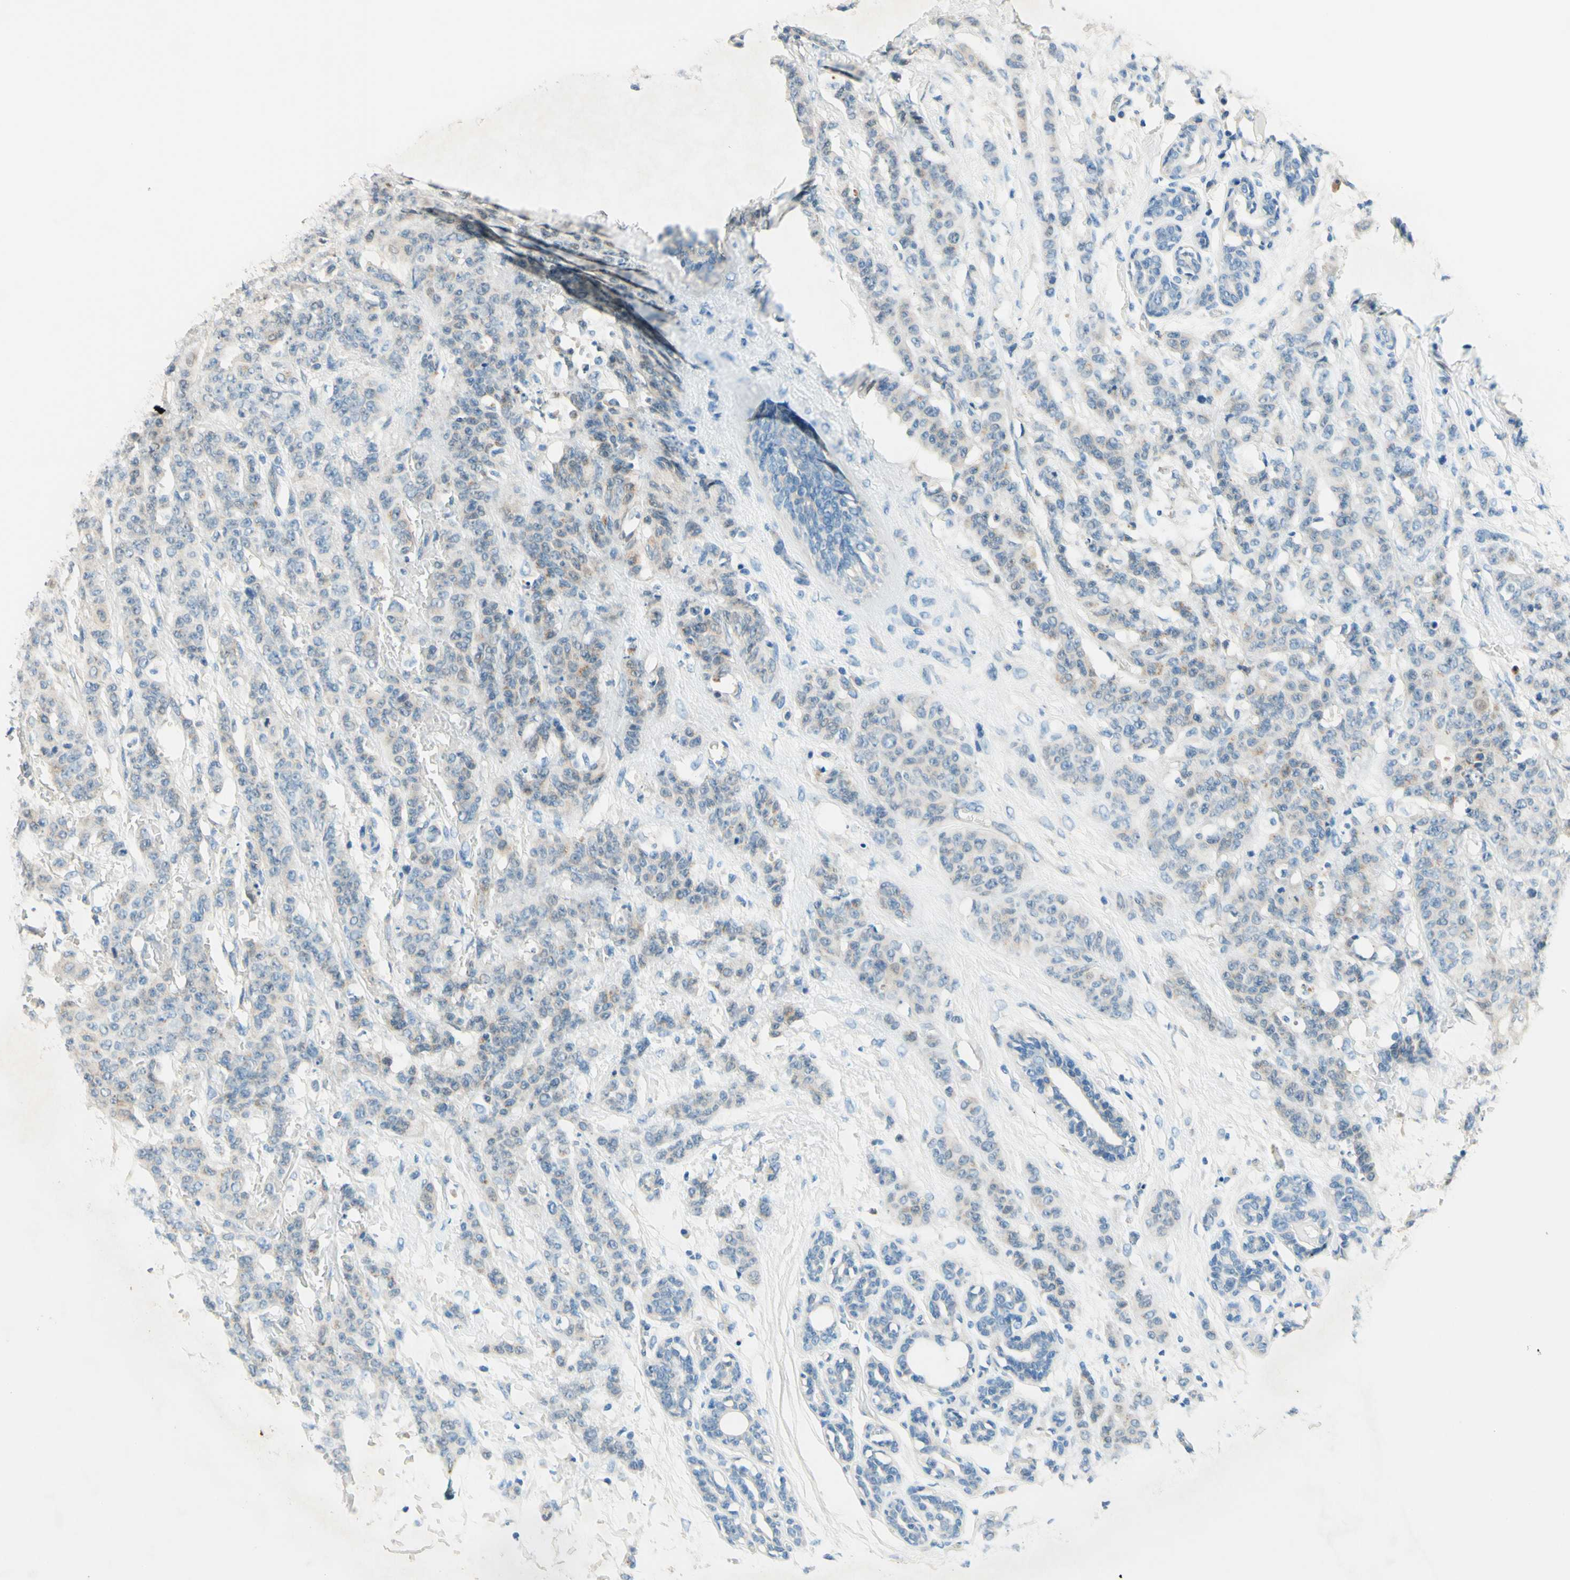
{"staining": {"intensity": "weak", "quantity": "<25%", "location": "cytoplasmic/membranous"}, "tissue": "breast cancer", "cell_type": "Tumor cells", "image_type": "cancer", "snomed": [{"axis": "morphology", "description": "Normal tissue, NOS"}, {"axis": "morphology", "description": "Duct carcinoma"}, {"axis": "topography", "description": "Breast"}], "caption": "Immunohistochemical staining of human breast intraductal carcinoma exhibits no significant staining in tumor cells.", "gene": "SIGLEC9", "patient": {"sex": "female", "age": 40}}